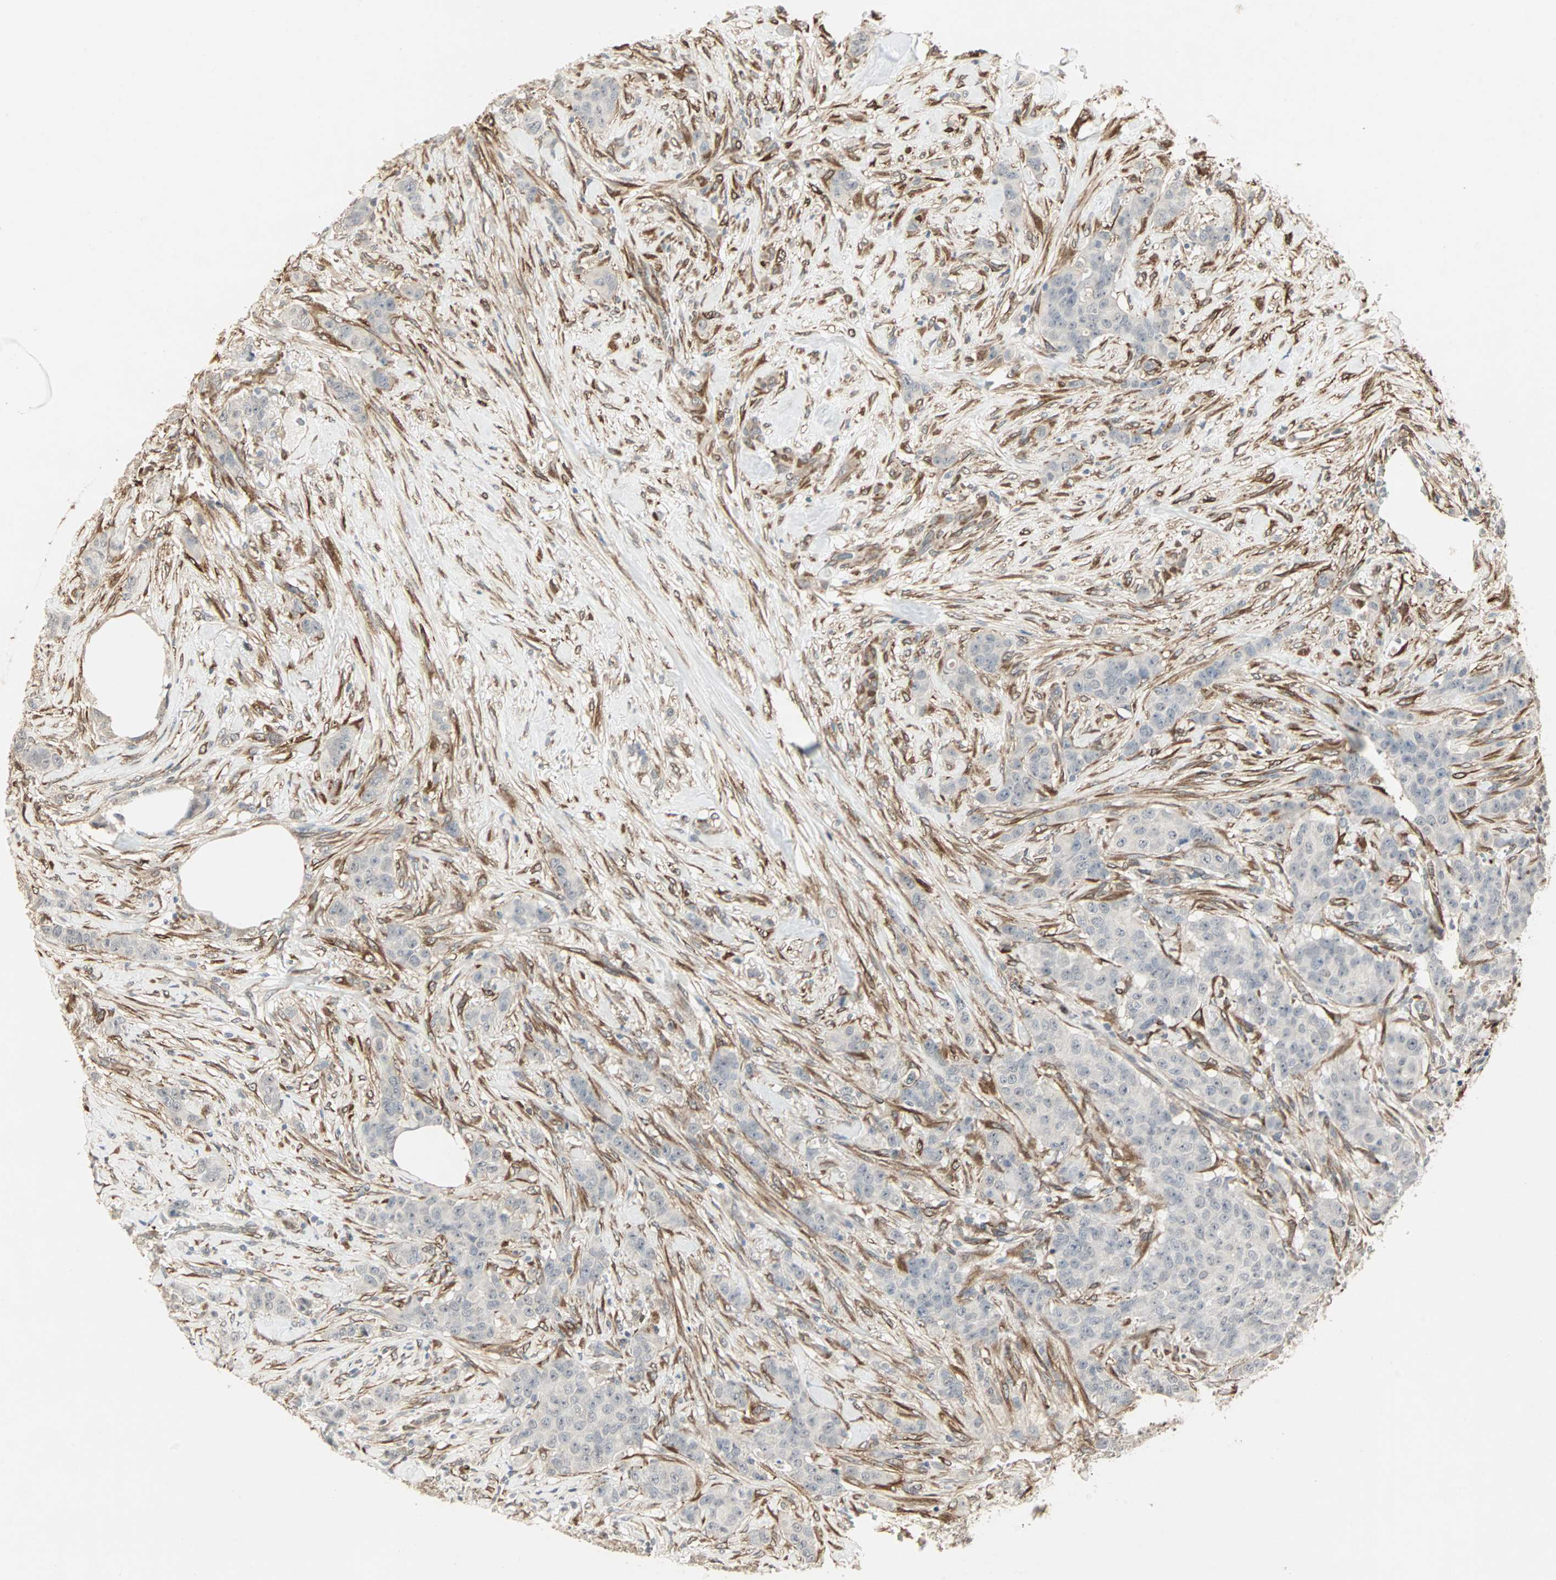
{"staining": {"intensity": "negative", "quantity": "none", "location": "none"}, "tissue": "breast cancer", "cell_type": "Tumor cells", "image_type": "cancer", "snomed": [{"axis": "morphology", "description": "Duct carcinoma"}, {"axis": "topography", "description": "Breast"}], "caption": "IHC histopathology image of neoplastic tissue: breast infiltrating ductal carcinoma stained with DAB (3,3'-diaminobenzidine) reveals no significant protein expression in tumor cells.", "gene": "TRPV4", "patient": {"sex": "female", "age": 40}}